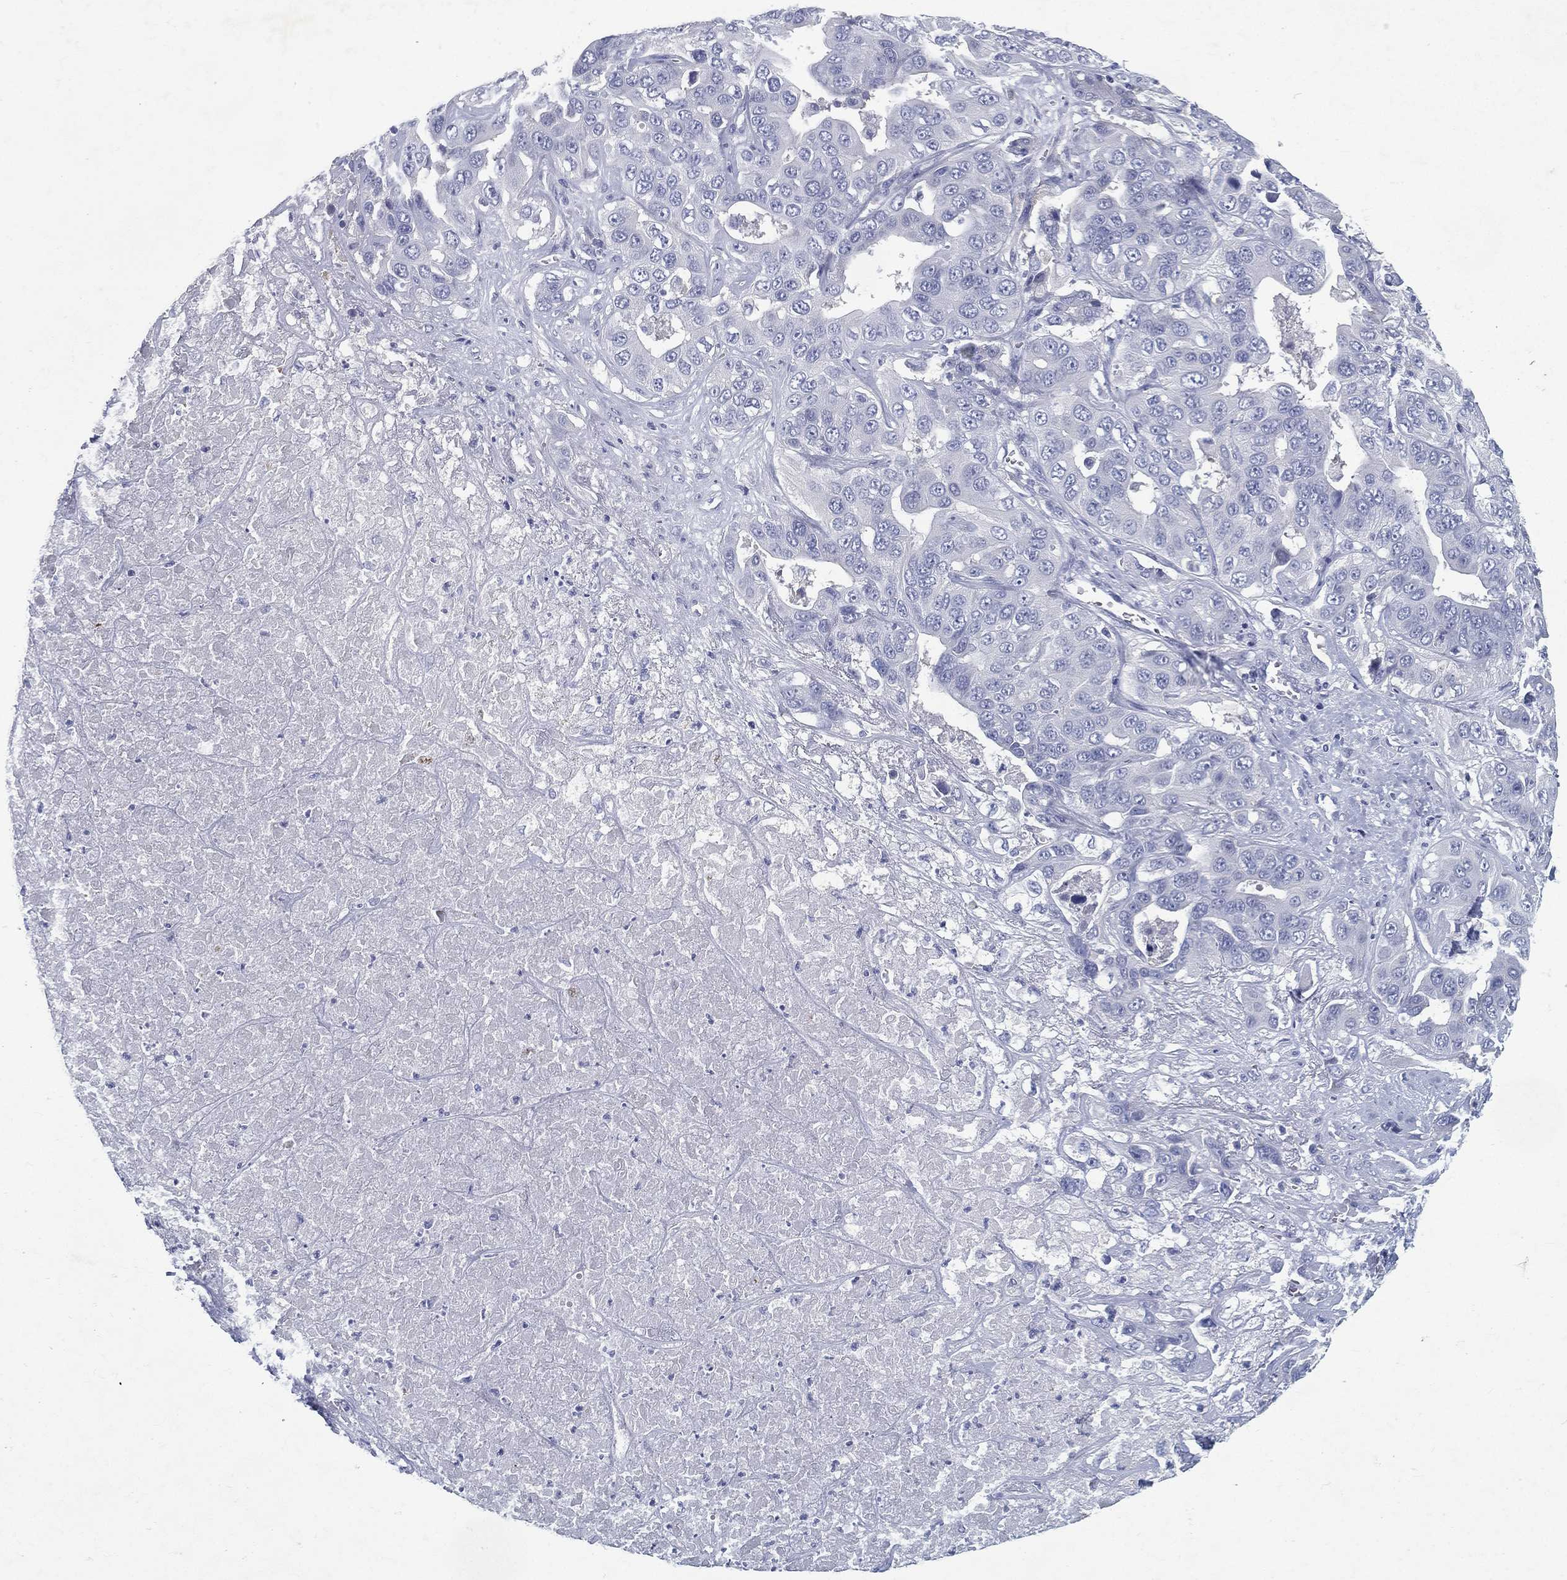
{"staining": {"intensity": "negative", "quantity": "none", "location": "none"}, "tissue": "liver cancer", "cell_type": "Tumor cells", "image_type": "cancer", "snomed": [{"axis": "morphology", "description": "Cholangiocarcinoma"}, {"axis": "topography", "description": "Liver"}], "caption": "Immunohistochemistry (IHC) of liver cancer (cholangiocarcinoma) shows no expression in tumor cells.", "gene": "RGS13", "patient": {"sex": "female", "age": 52}}